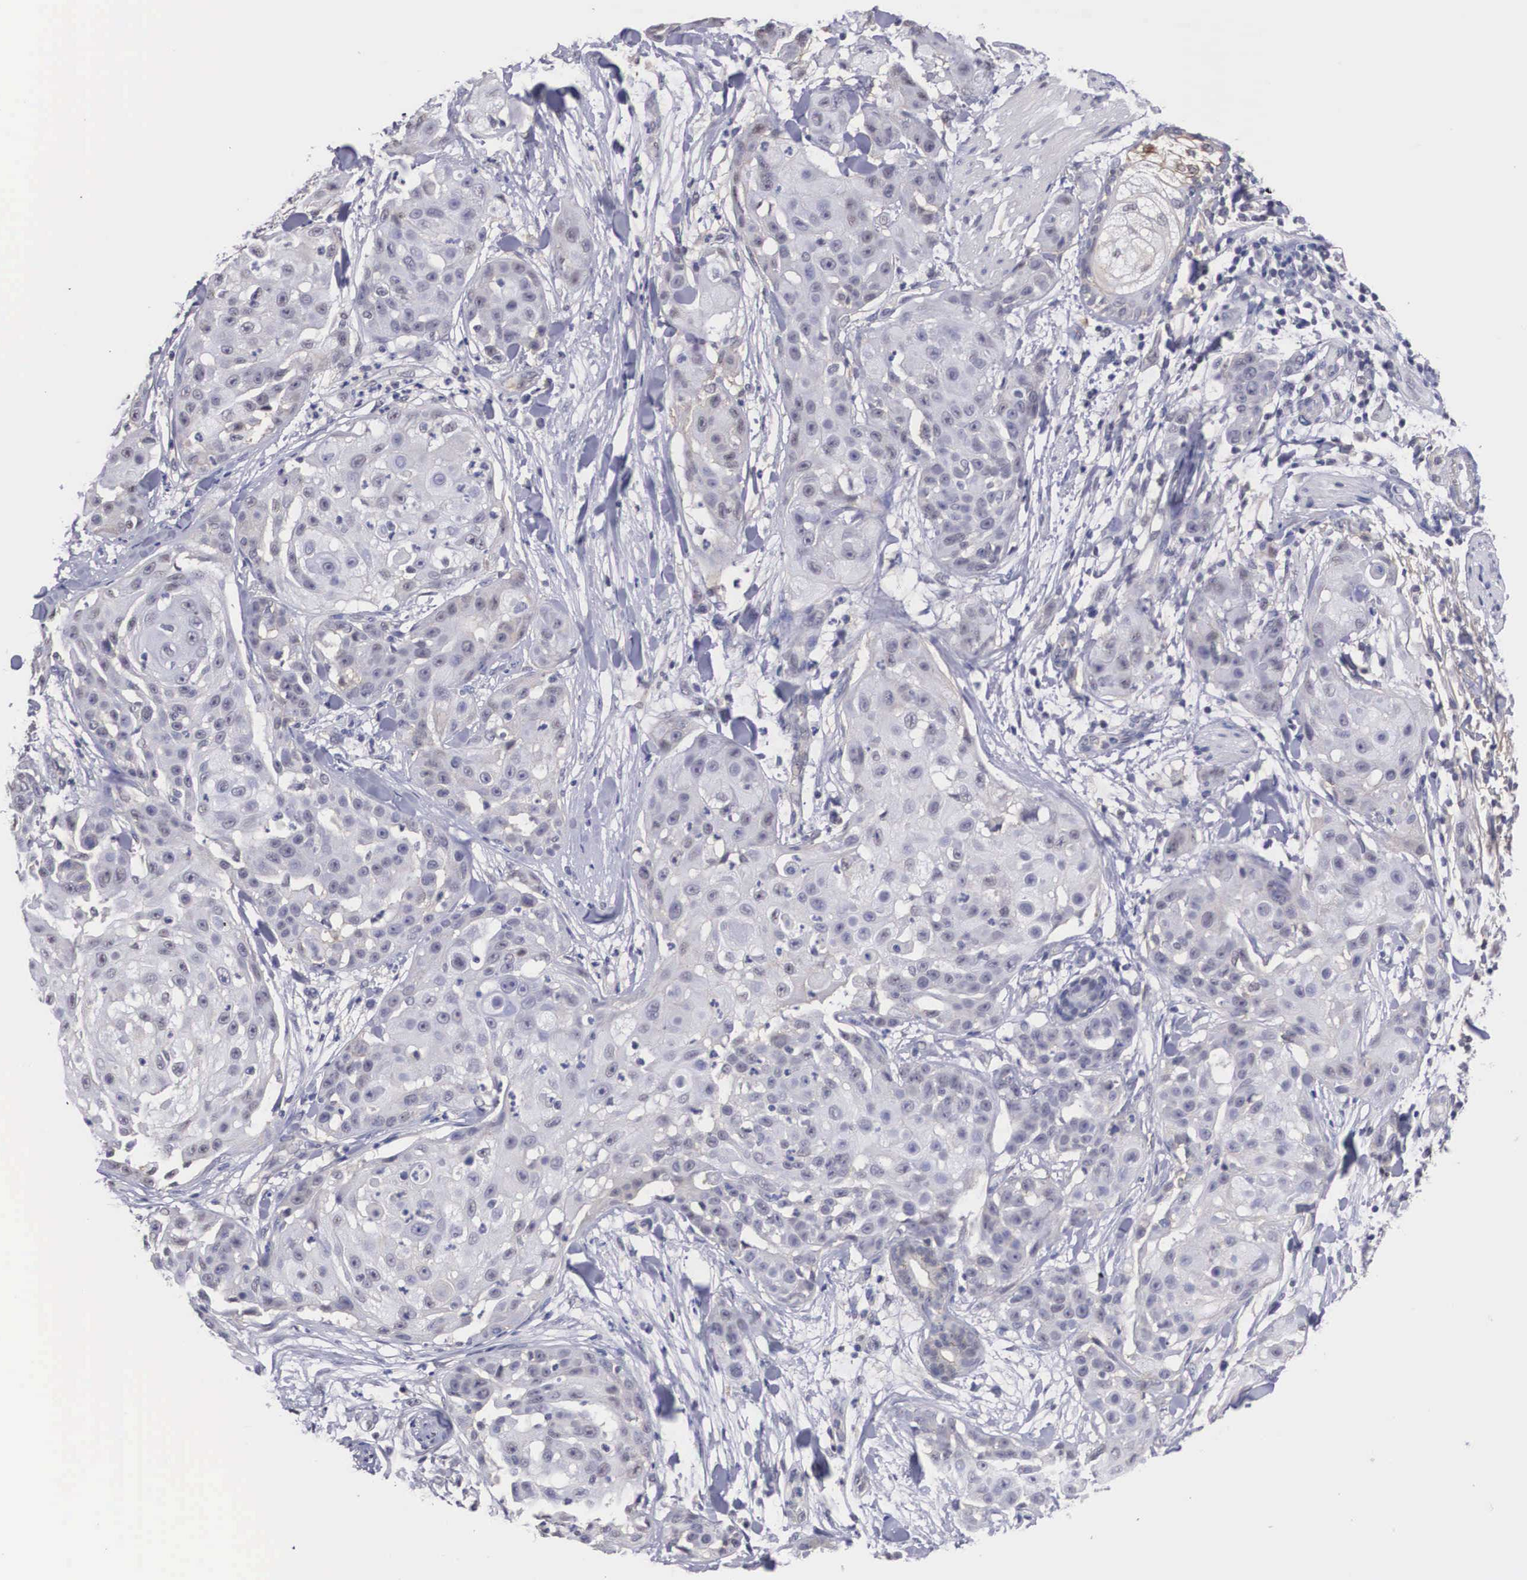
{"staining": {"intensity": "negative", "quantity": "none", "location": "none"}, "tissue": "skin cancer", "cell_type": "Tumor cells", "image_type": "cancer", "snomed": [{"axis": "morphology", "description": "Squamous cell carcinoma, NOS"}, {"axis": "topography", "description": "Skin"}], "caption": "Skin cancer (squamous cell carcinoma) was stained to show a protein in brown. There is no significant positivity in tumor cells. (DAB (3,3'-diaminobenzidine) IHC, high magnification).", "gene": "NR4A2", "patient": {"sex": "female", "age": 57}}